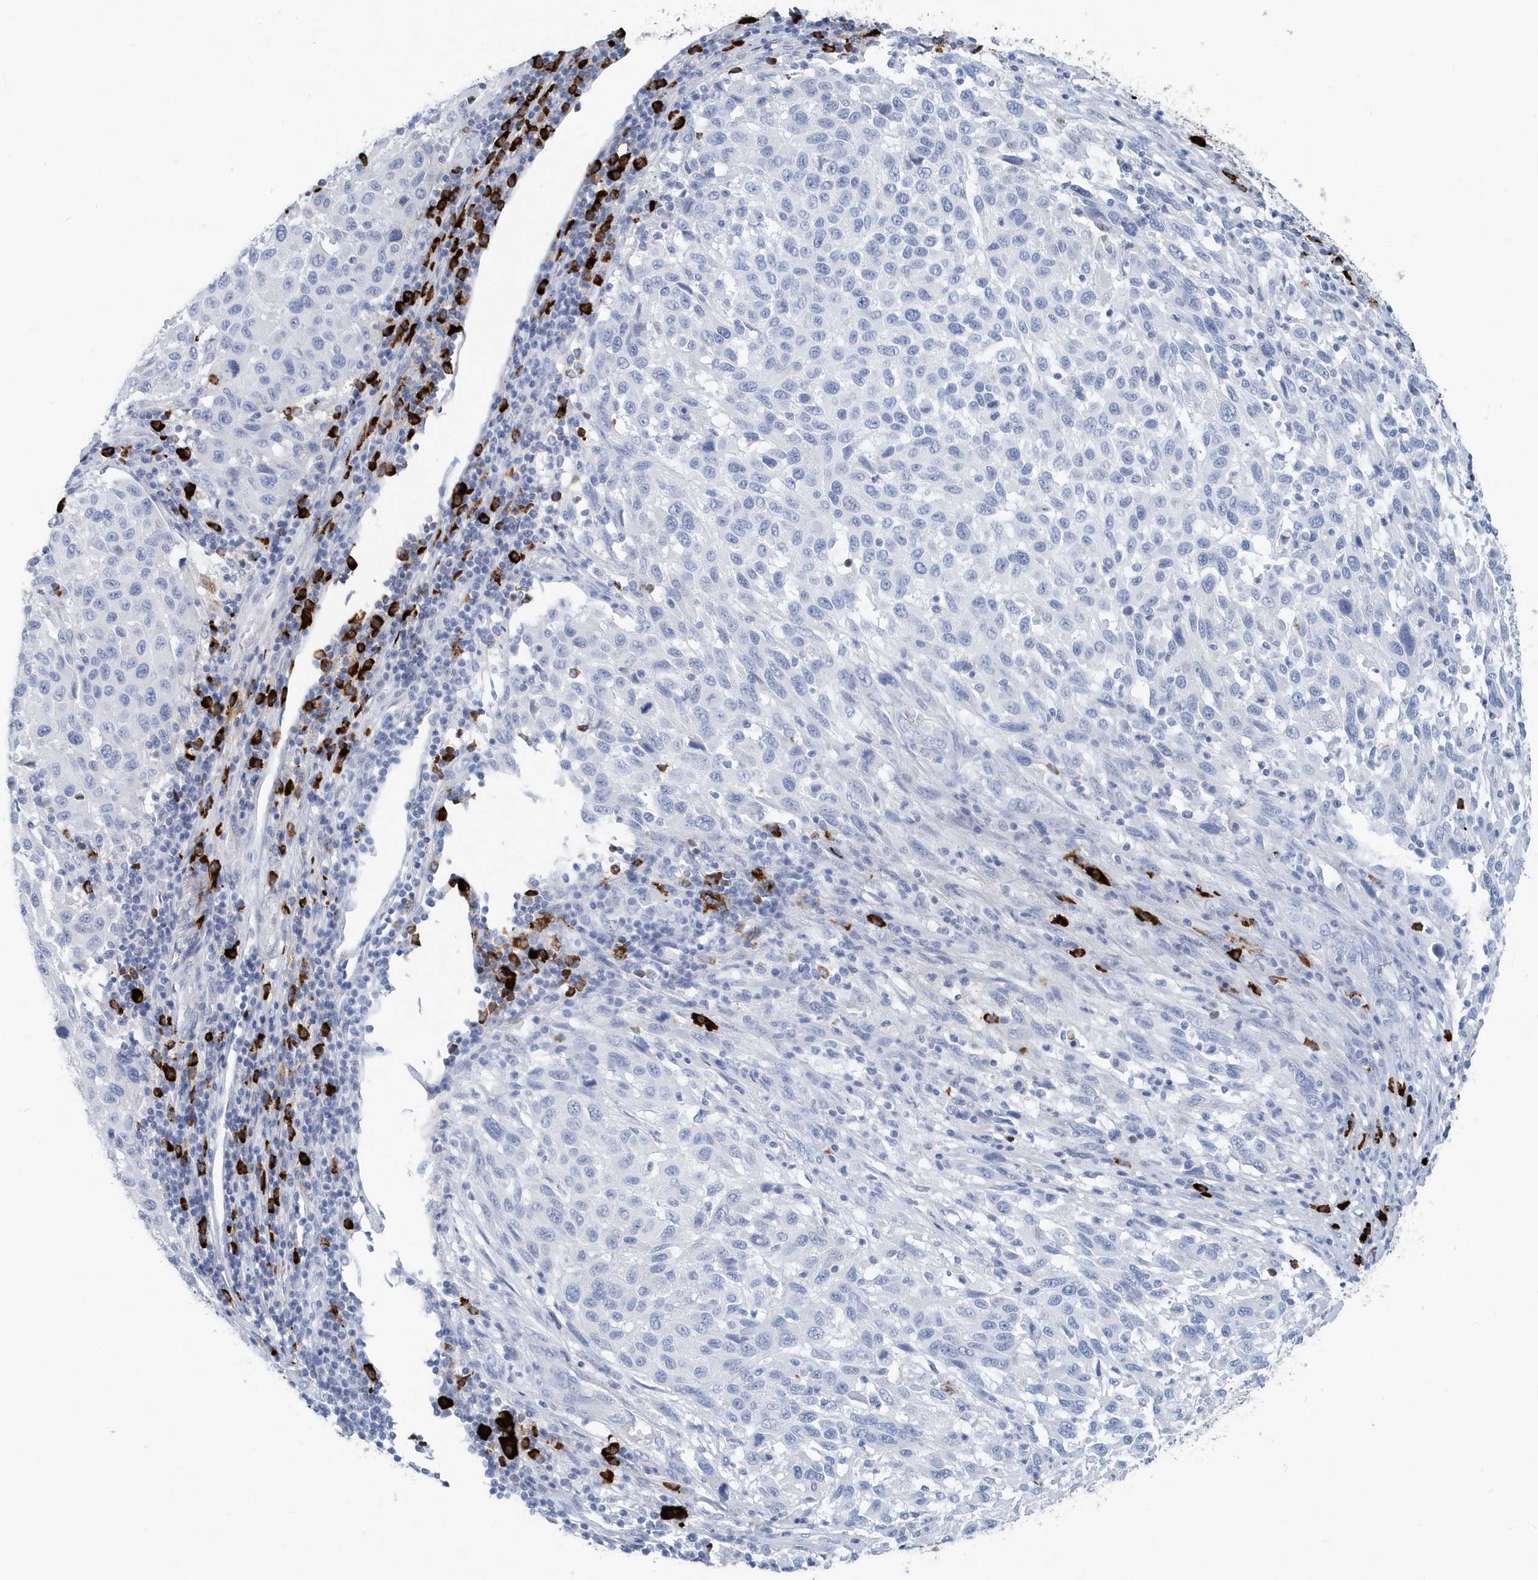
{"staining": {"intensity": "negative", "quantity": "none", "location": "none"}, "tissue": "melanoma", "cell_type": "Tumor cells", "image_type": "cancer", "snomed": [{"axis": "morphology", "description": "Malignant melanoma, Metastatic site"}, {"axis": "topography", "description": "Lymph node"}], "caption": "A high-resolution histopathology image shows immunohistochemistry staining of melanoma, which demonstrates no significant expression in tumor cells. (Brightfield microscopy of DAB immunohistochemistry (IHC) at high magnification).", "gene": "JCHAIN", "patient": {"sex": "male", "age": 61}}